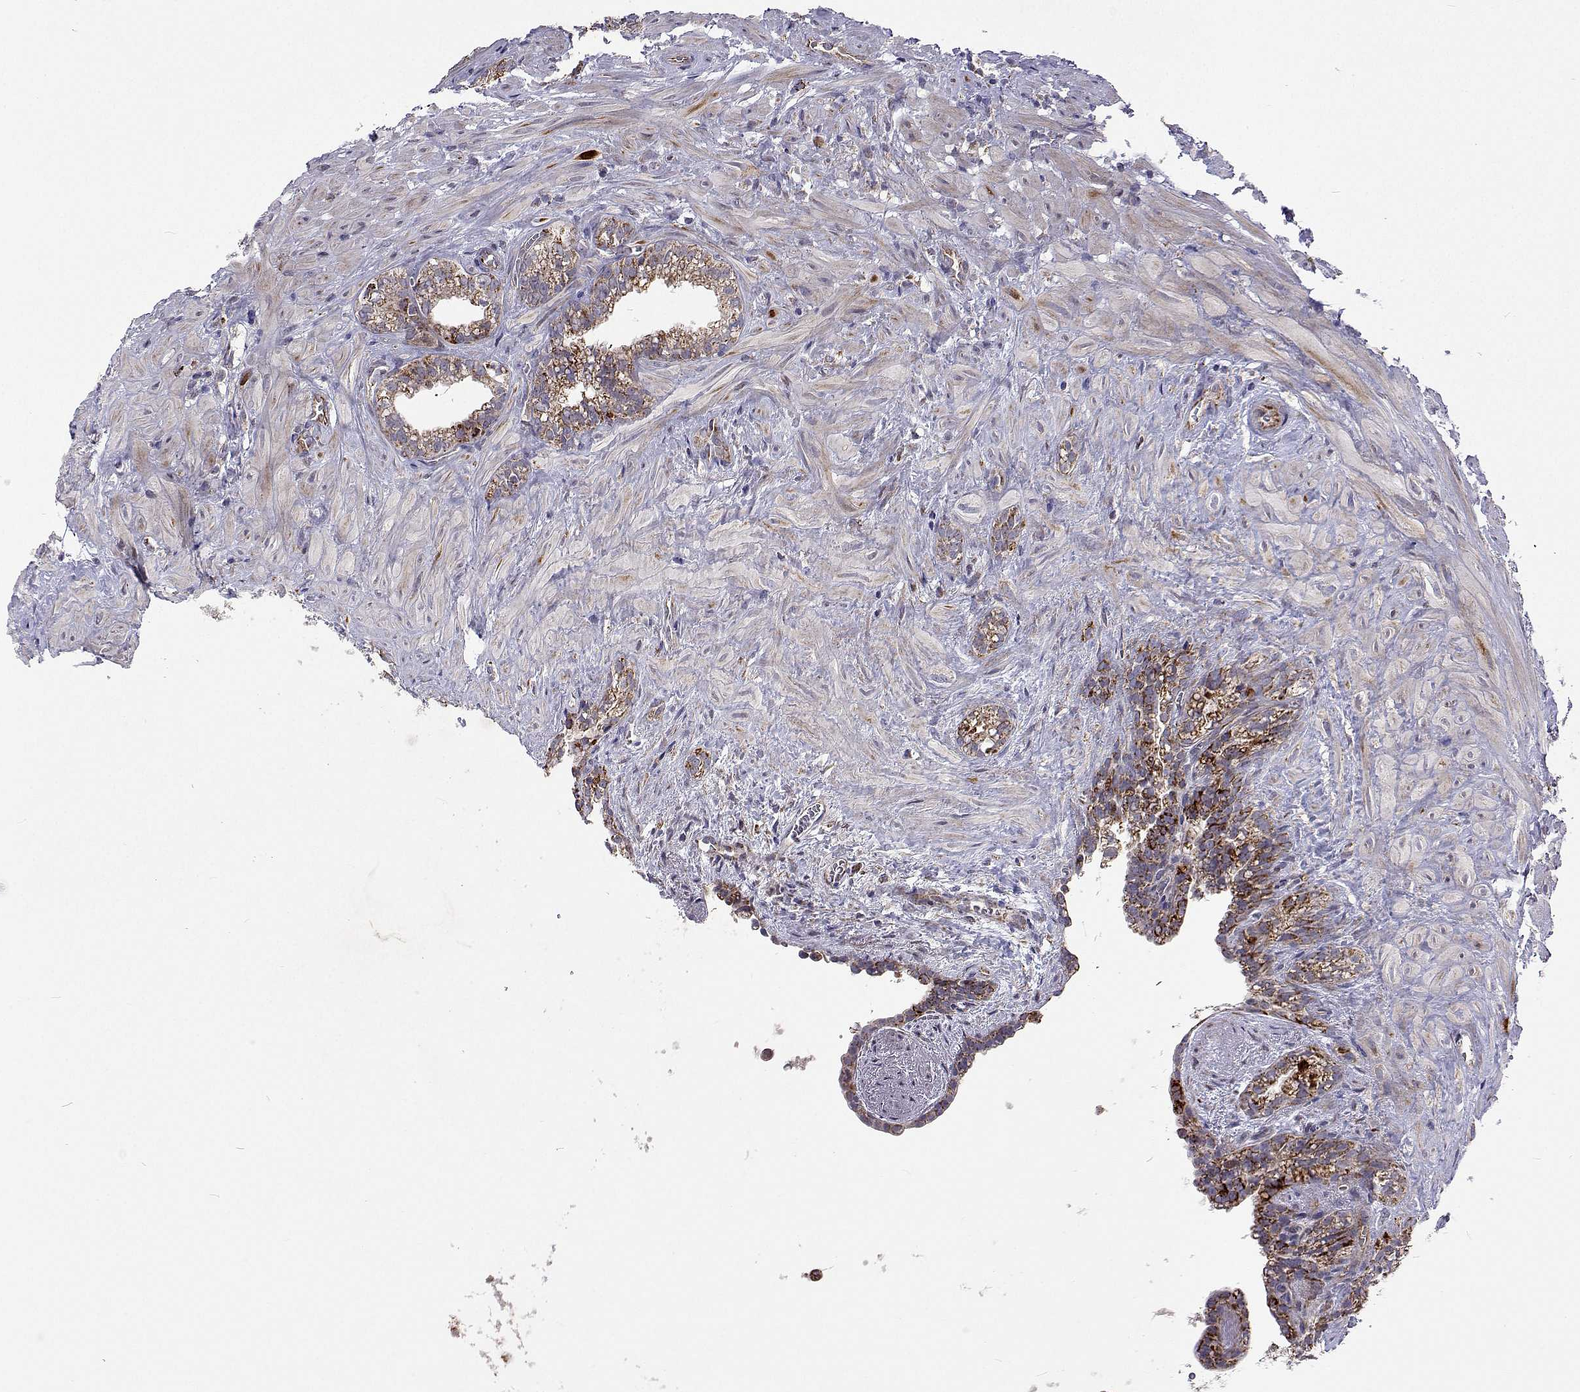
{"staining": {"intensity": "moderate", "quantity": "25%-75%", "location": "cytoplasmic/membranous"}, "tissue": "seminal vesicle", "cell_type": "Glandular cells", "image_type": "normal", "snomed": [{"axis": "morphology", "description": "Normal tissue, NOS"}, {"axis": "topography", "description": "Seminal veicle"}], "caption": "Immunohistochemistry (IHC) photomicrograph of normal seminal vesicle stained for a protein (brown), which displays medium levels of moderate cytoplasmic/membranous expression in about 25%-75% of glandular cells.", "gene": "DHTKD1", "patient": {"sex": "male", "age": 76}}